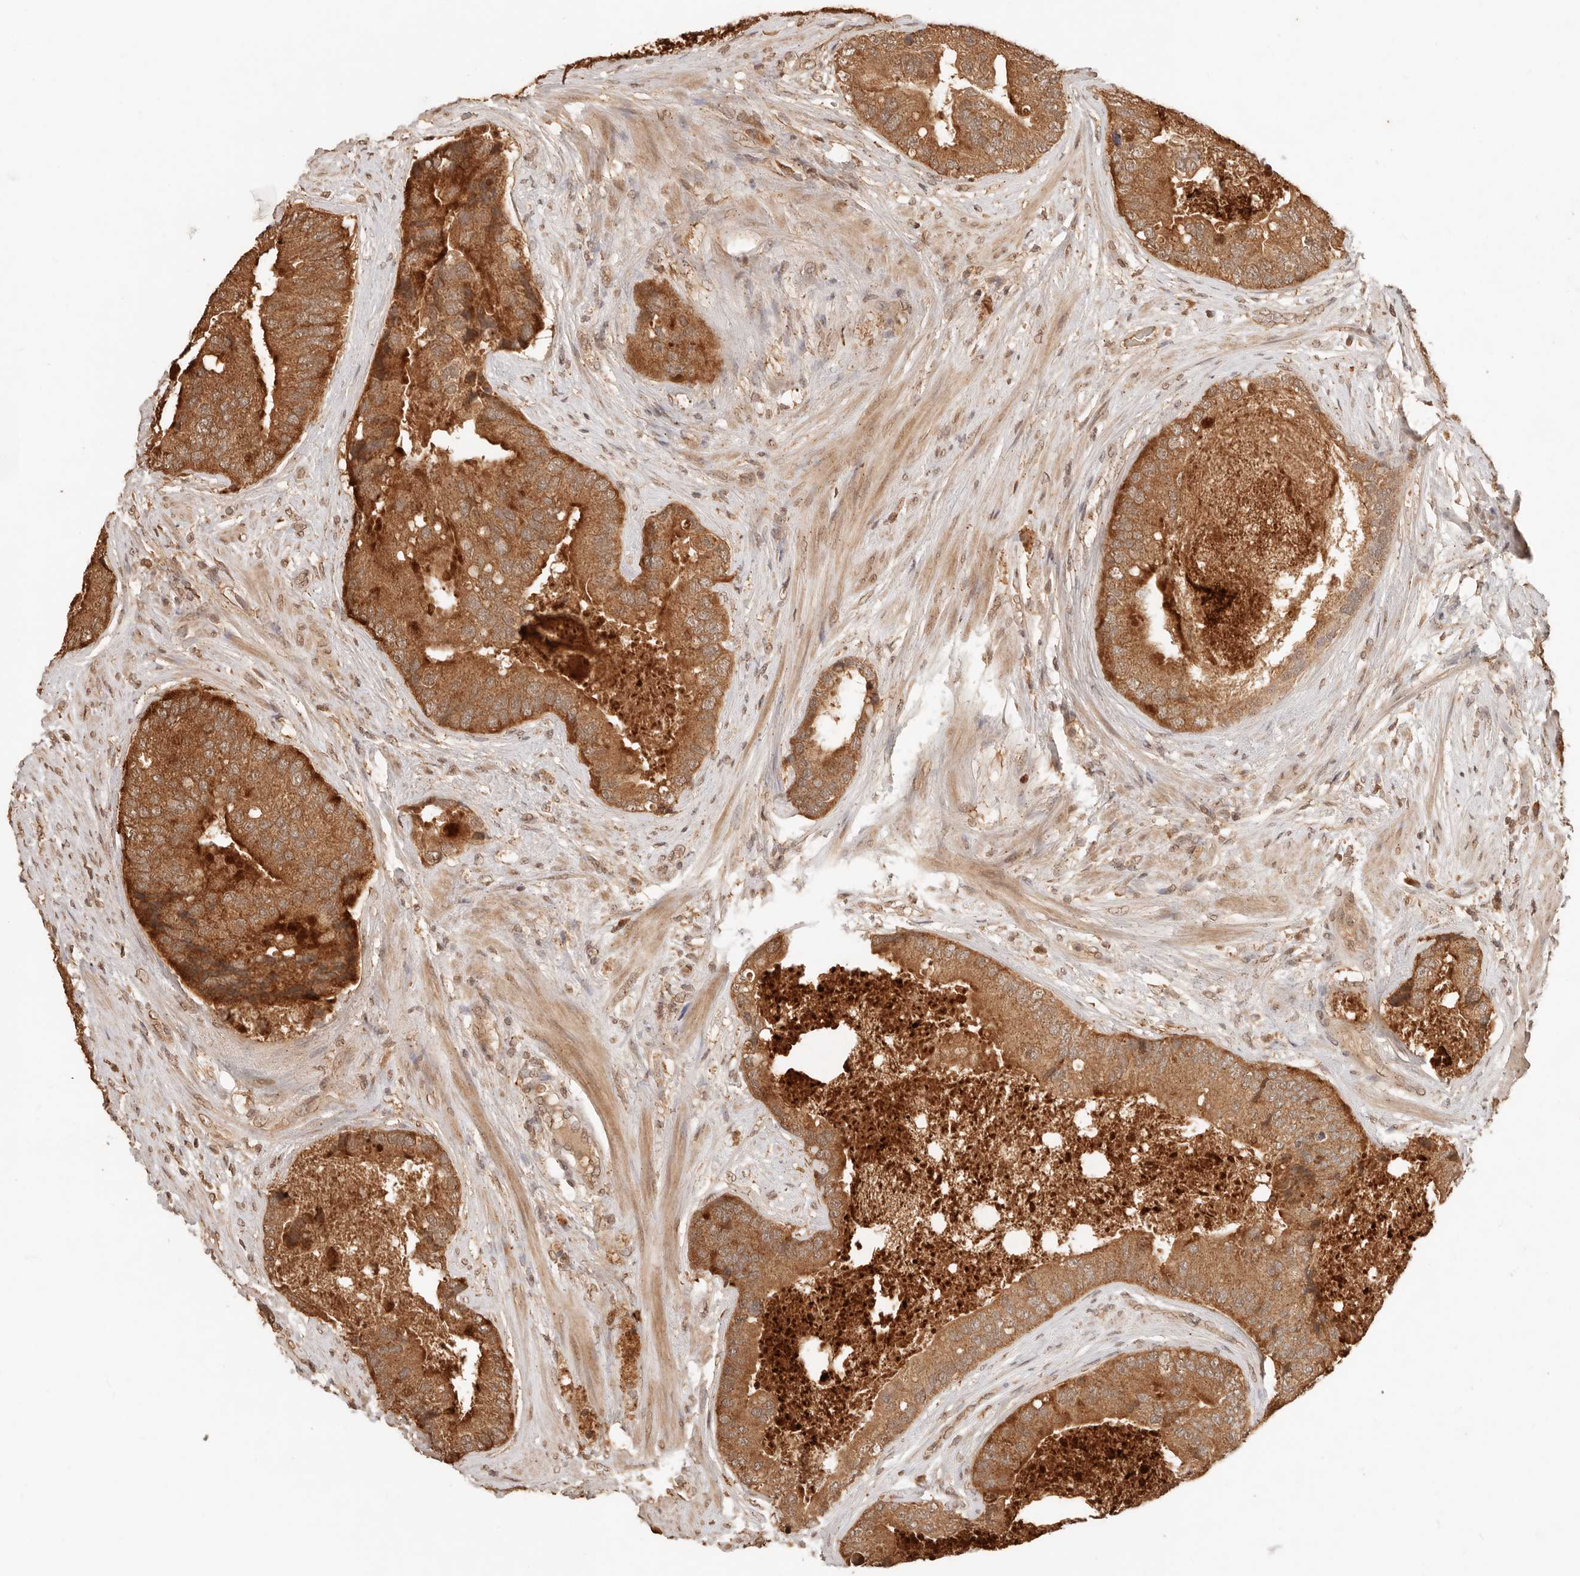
{"staining": {"intensity": "strong", "quantity": ">75%", "location": "cytoplasmic/membranous"}, "tissue": "prostate cancer", "cell_type": "Tumor cells", "image_type": "cancer", "snomed": [{"axis": "morphology", "description": "Adenocarcinoma, High grade"}, {"axis": "topography", "description": "Prostate"}], "caption": "The micrograph shows immunohistochemical staining of prostate cancer. There is strong cytoplasmic/membranous positivity is identified in about >75% of tumor cells.", "gene": "LMO4", "patient": {"sex": "male", "age": 70}}